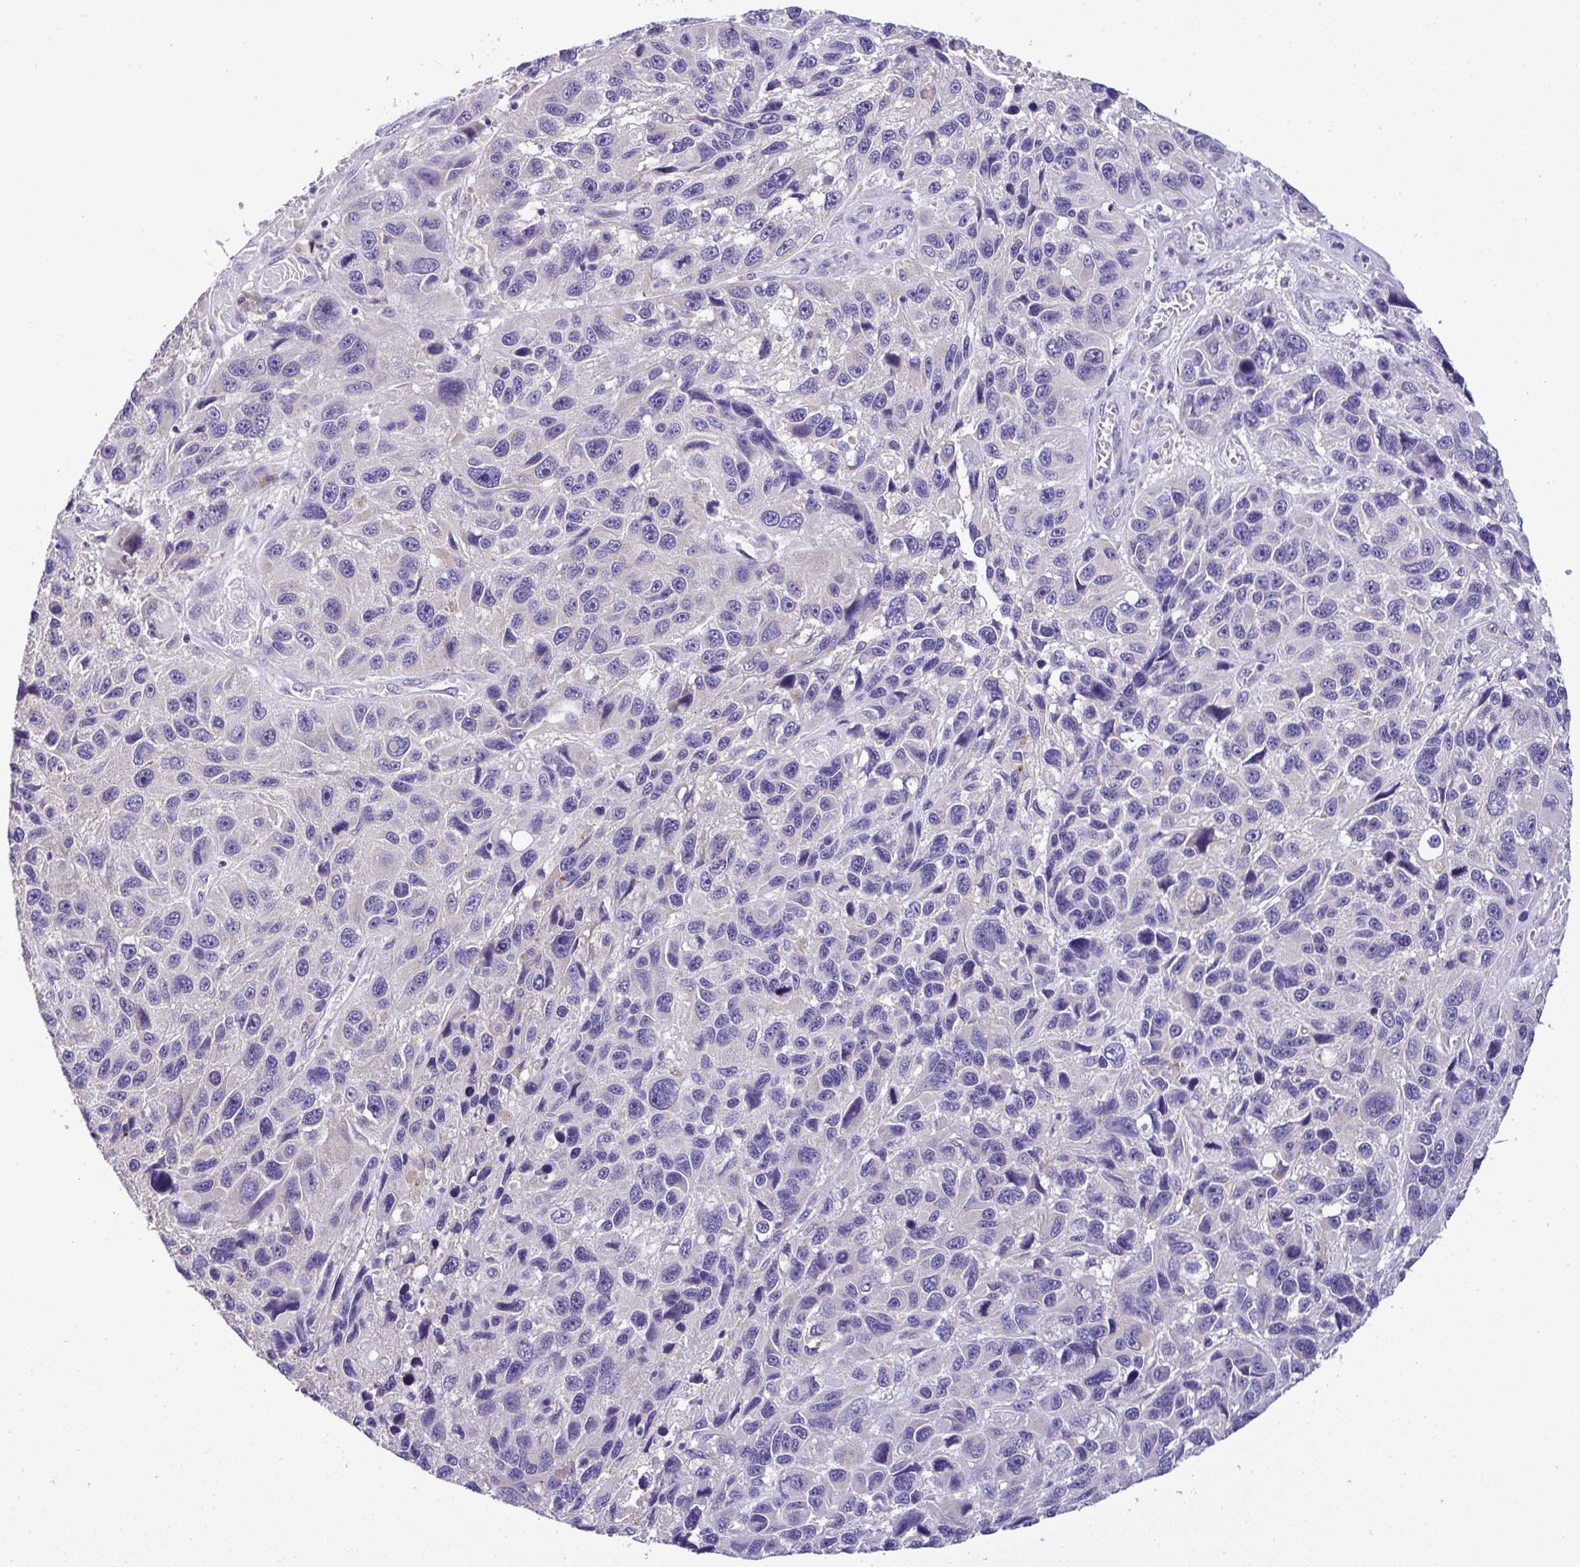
{"staining": {"intensity": "negative", "quantity": "none", "location": "none"}, "tissue": "melanoma", "cell_type": "Tumor cells", "image_type": "cancer", "snomed": [{"axis": "morphology", "description": "Malignant melanoma, NOS"}, {"axis": "topography", "description": "Skin"}], "caption": "Immunohistochemistry image of neoplastic tissue: human malignant melanoma stained with DAB shows no significant protein staining in tumor cells. (Brightfield microscopy of DAB immunohistochemistry at high magnification).", "gene": "ST8SIA2", "patient": {"sex": "male", "age": 53}}